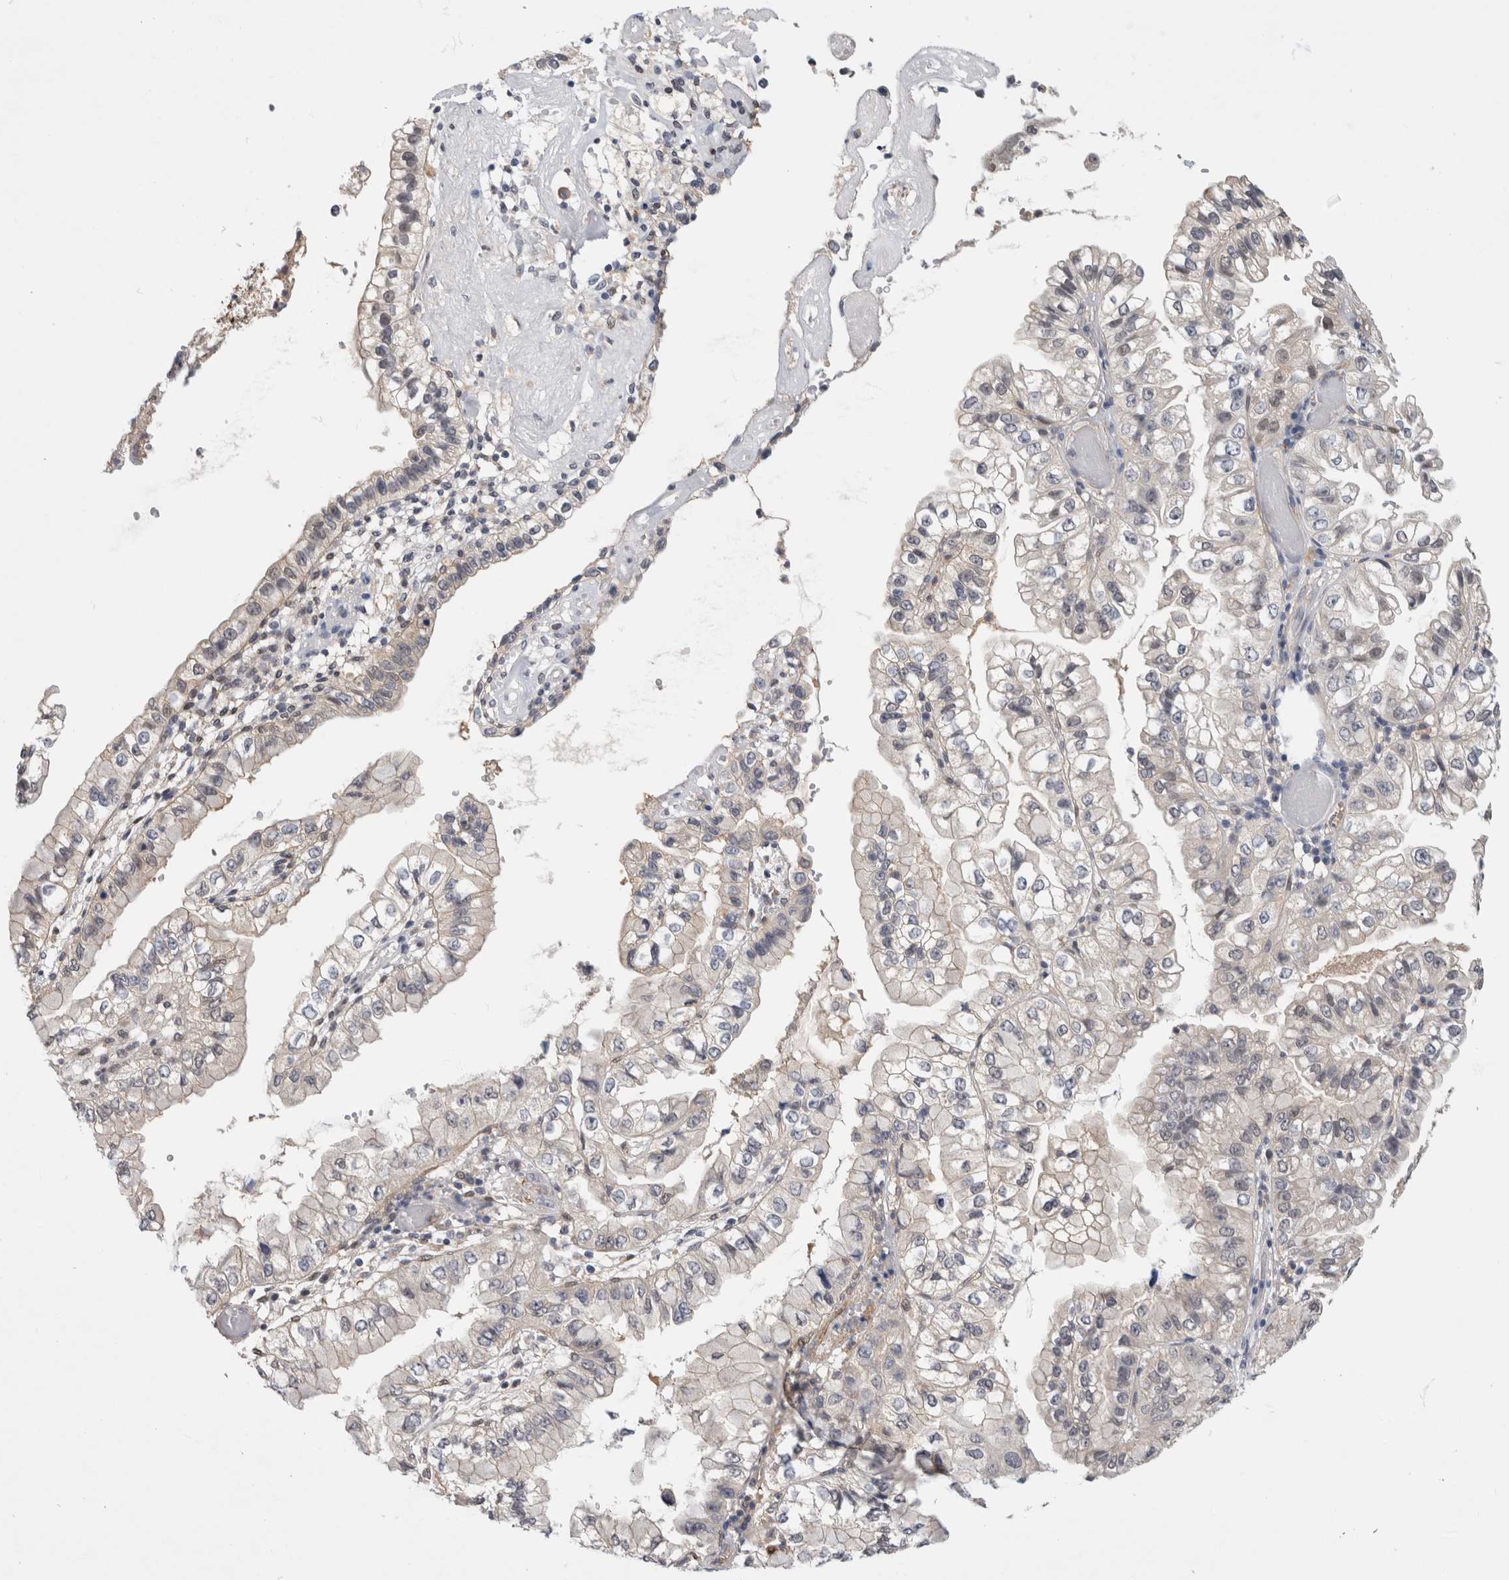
{"staining": {"intensity": "negative", "quantity": "none", "location": "none"}, "tissue": "liver cancer", "cell_type": "Tumor cells", "image_type": "cancer", "snomed": [{"axis": "morphology", "description": "Cholangiocarcinoma"}, {"axis": "topography", "description": "Liver"}], "caption": "Liver cancer was stained to show a protein in brown. There is no significant staining in tumor cells.", "gene": "PGM1", "patient": {"sex": "female", "age": 79}}